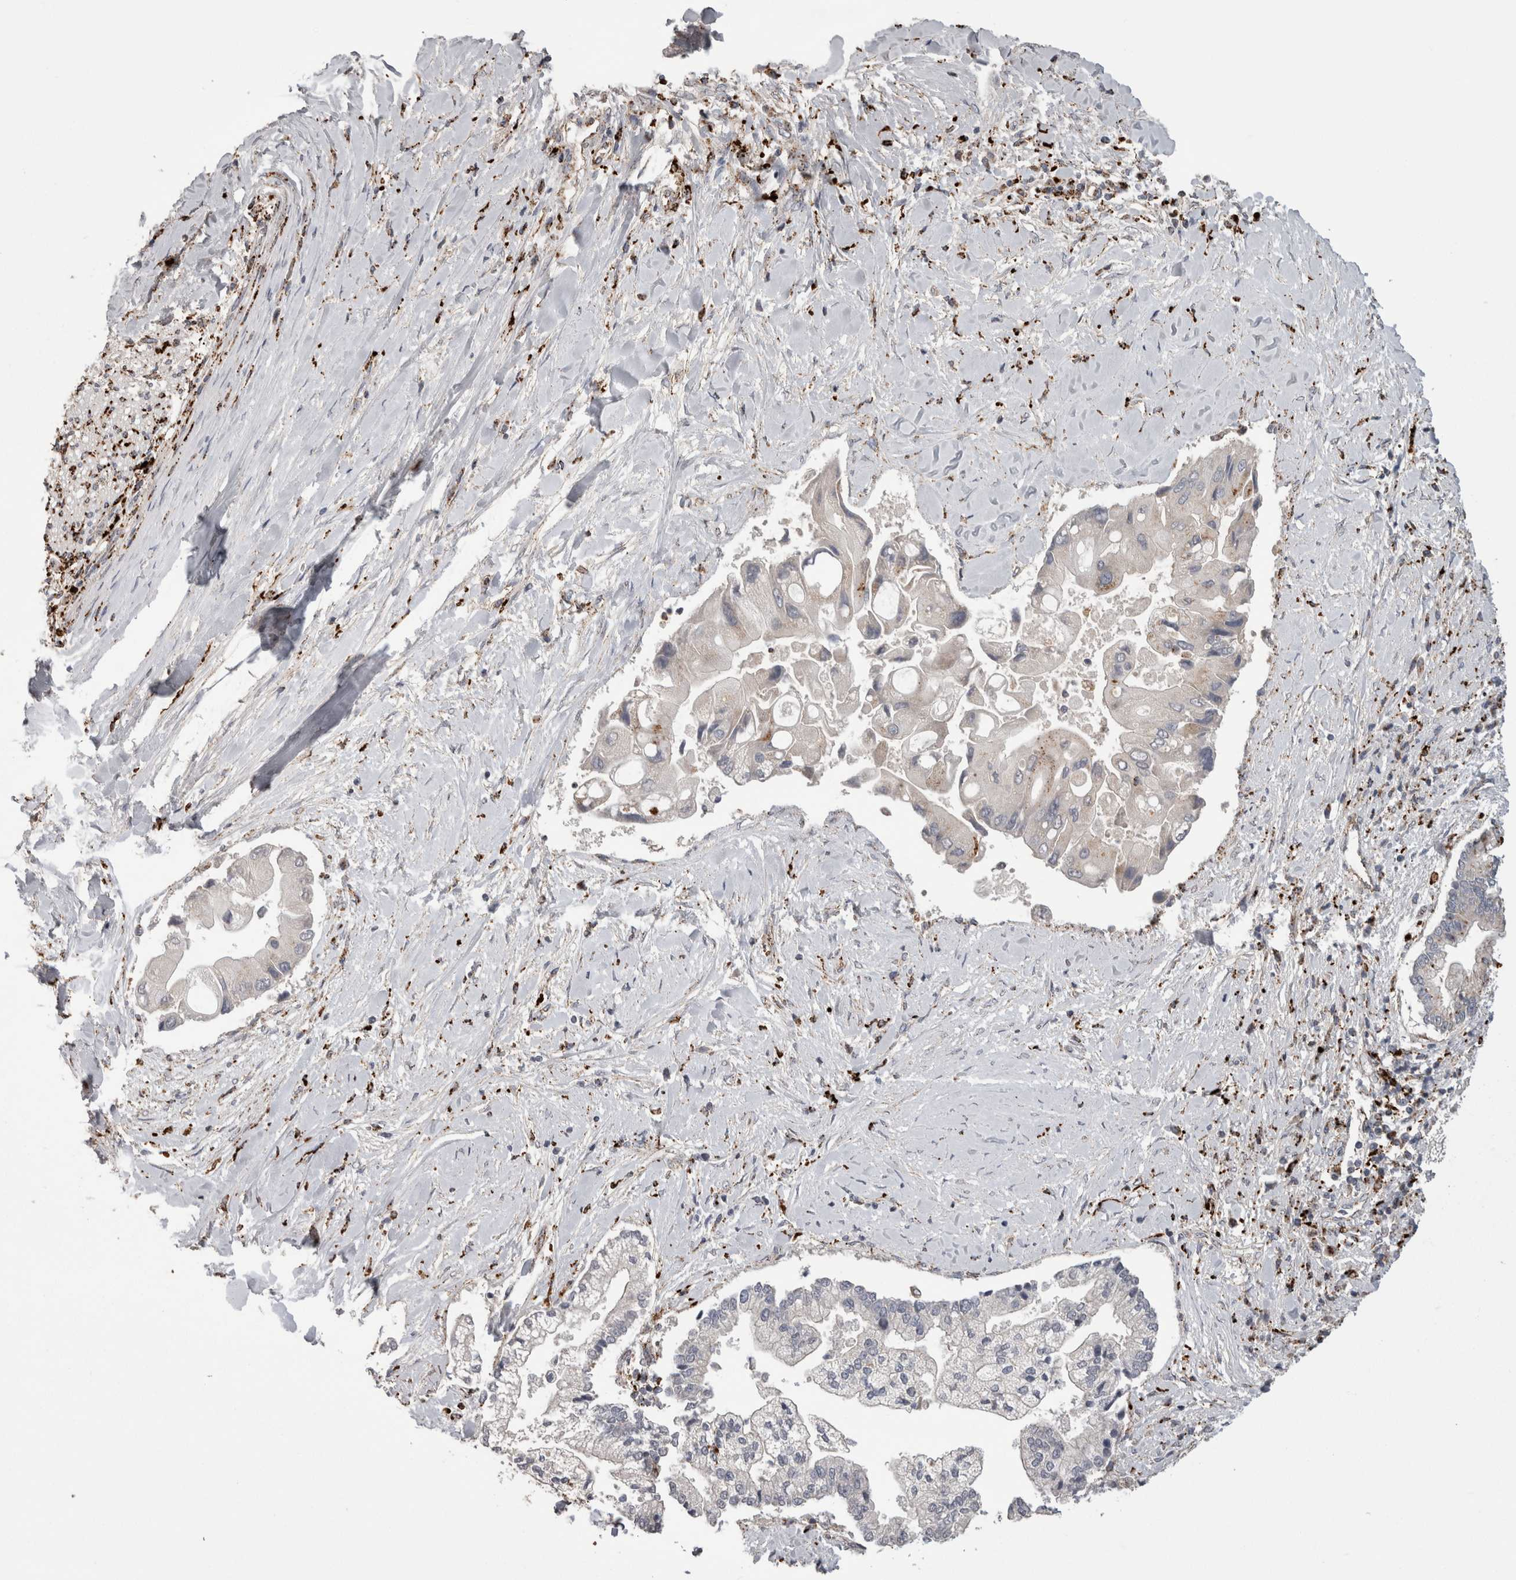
{"staining": {"intensity": "negative", "quantity": "none", "location": "none"}, "tissue": "liver cancer", "cell_type": "Tumor cells", "image_type": "cancer", "snomed": [{"axis": "morphology", "description": "Cholangiocarcinoma"}, {"axis": "topography", "description": "Liver"}], "caption": "Immunohistochemical staining of human liver cancer (cholangiocarcinoma) shows no significant positivity in tumor cells. Brightfield microscopy of immunohistochemistry stained with DAB (brown) and hematoxylin (blue), captured at high magnification.", "gene": "CTSZ", "patient": {"sex": "male", "age": 50}}